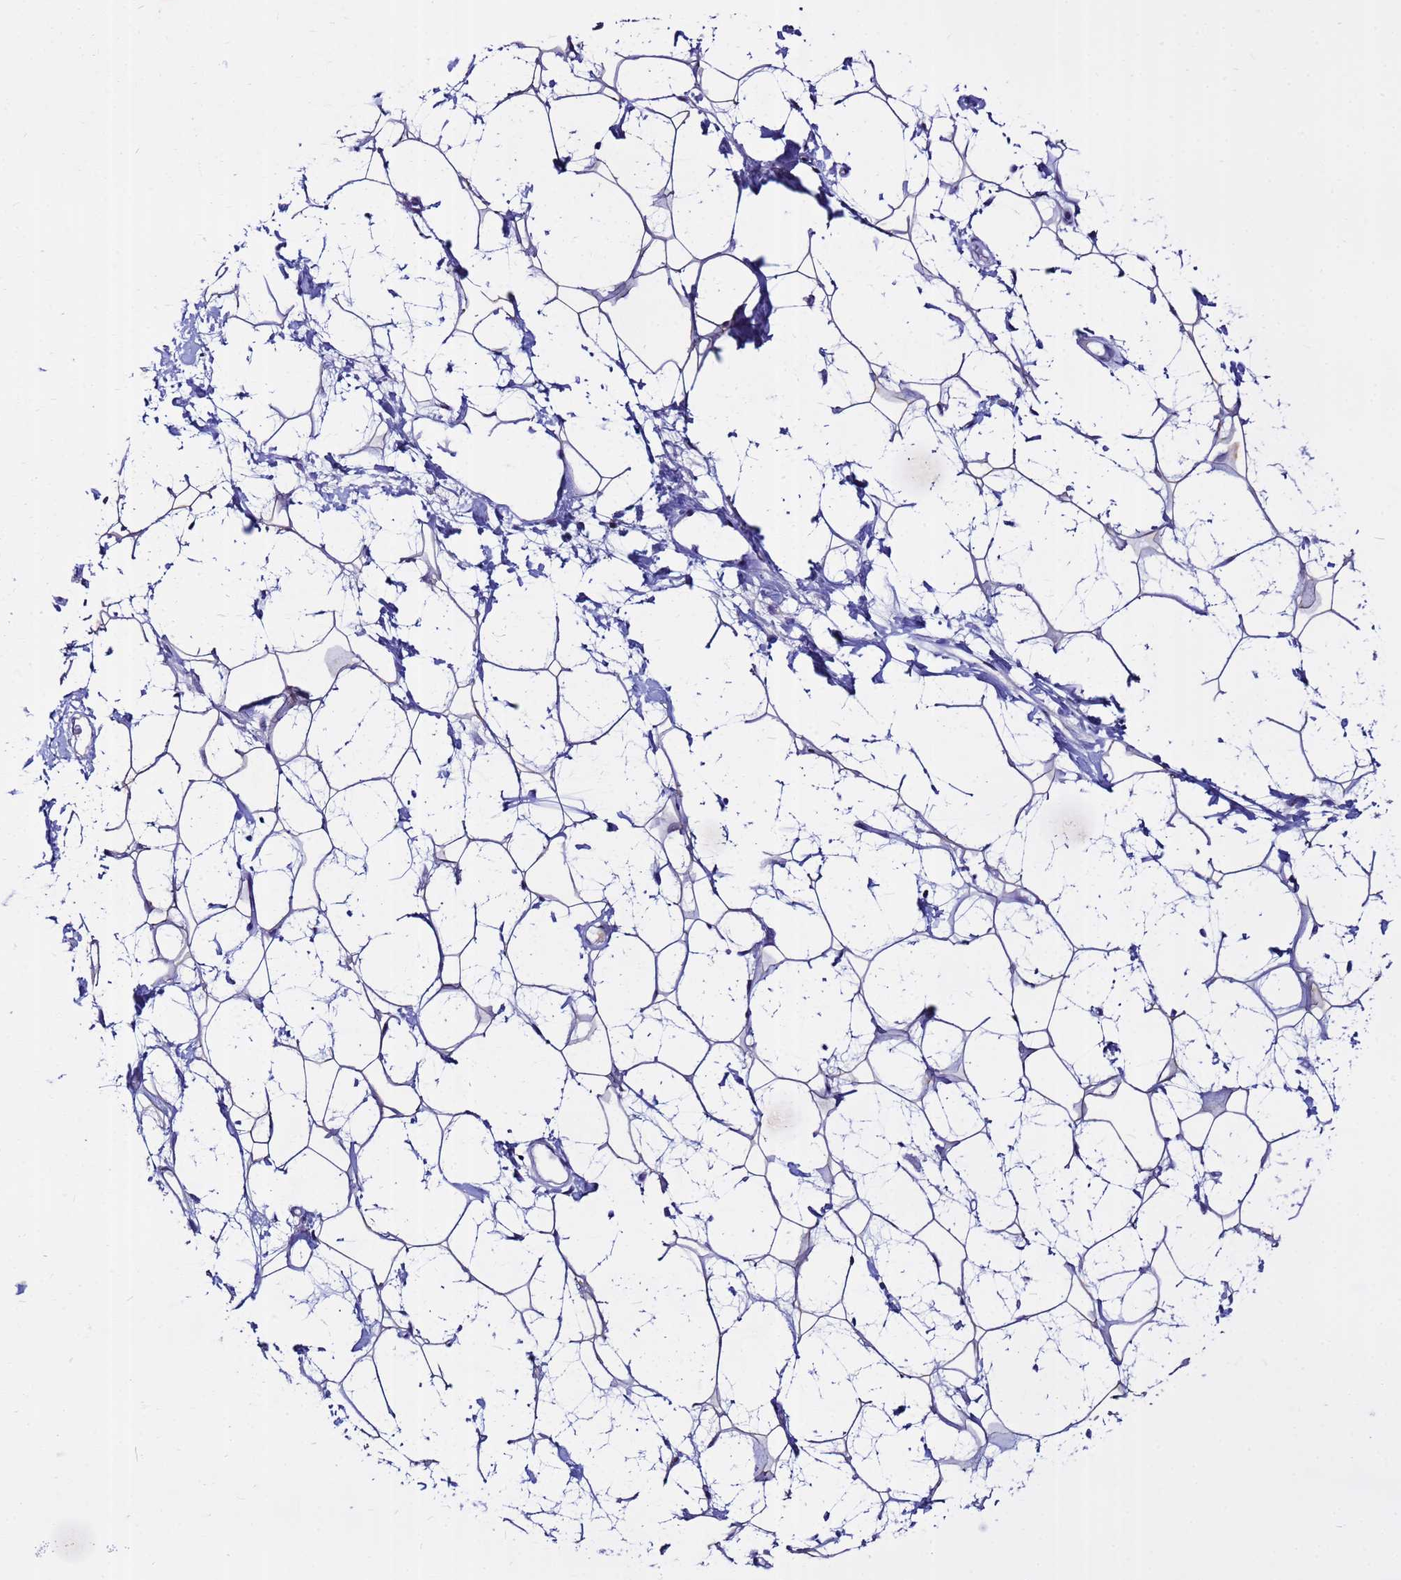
{"staining": {"intensity": "negative", "quantity": "none", "location": "none"}, "tissue": "adipose tissue", "cell_type": "Adipocytes", "image_type": "normal", "snomed": [{"axis": "morphology", "description": "Normal tissue, NOS"}, {"axis": "topography", "description": "Breast"}], "caption": "Immunohistochemistry (IHC) of benign adipose tissue exhibits no positivity in adipocytes.", "gene": "DMRTC2", "patient": {"sex": "female", "age": 26}}